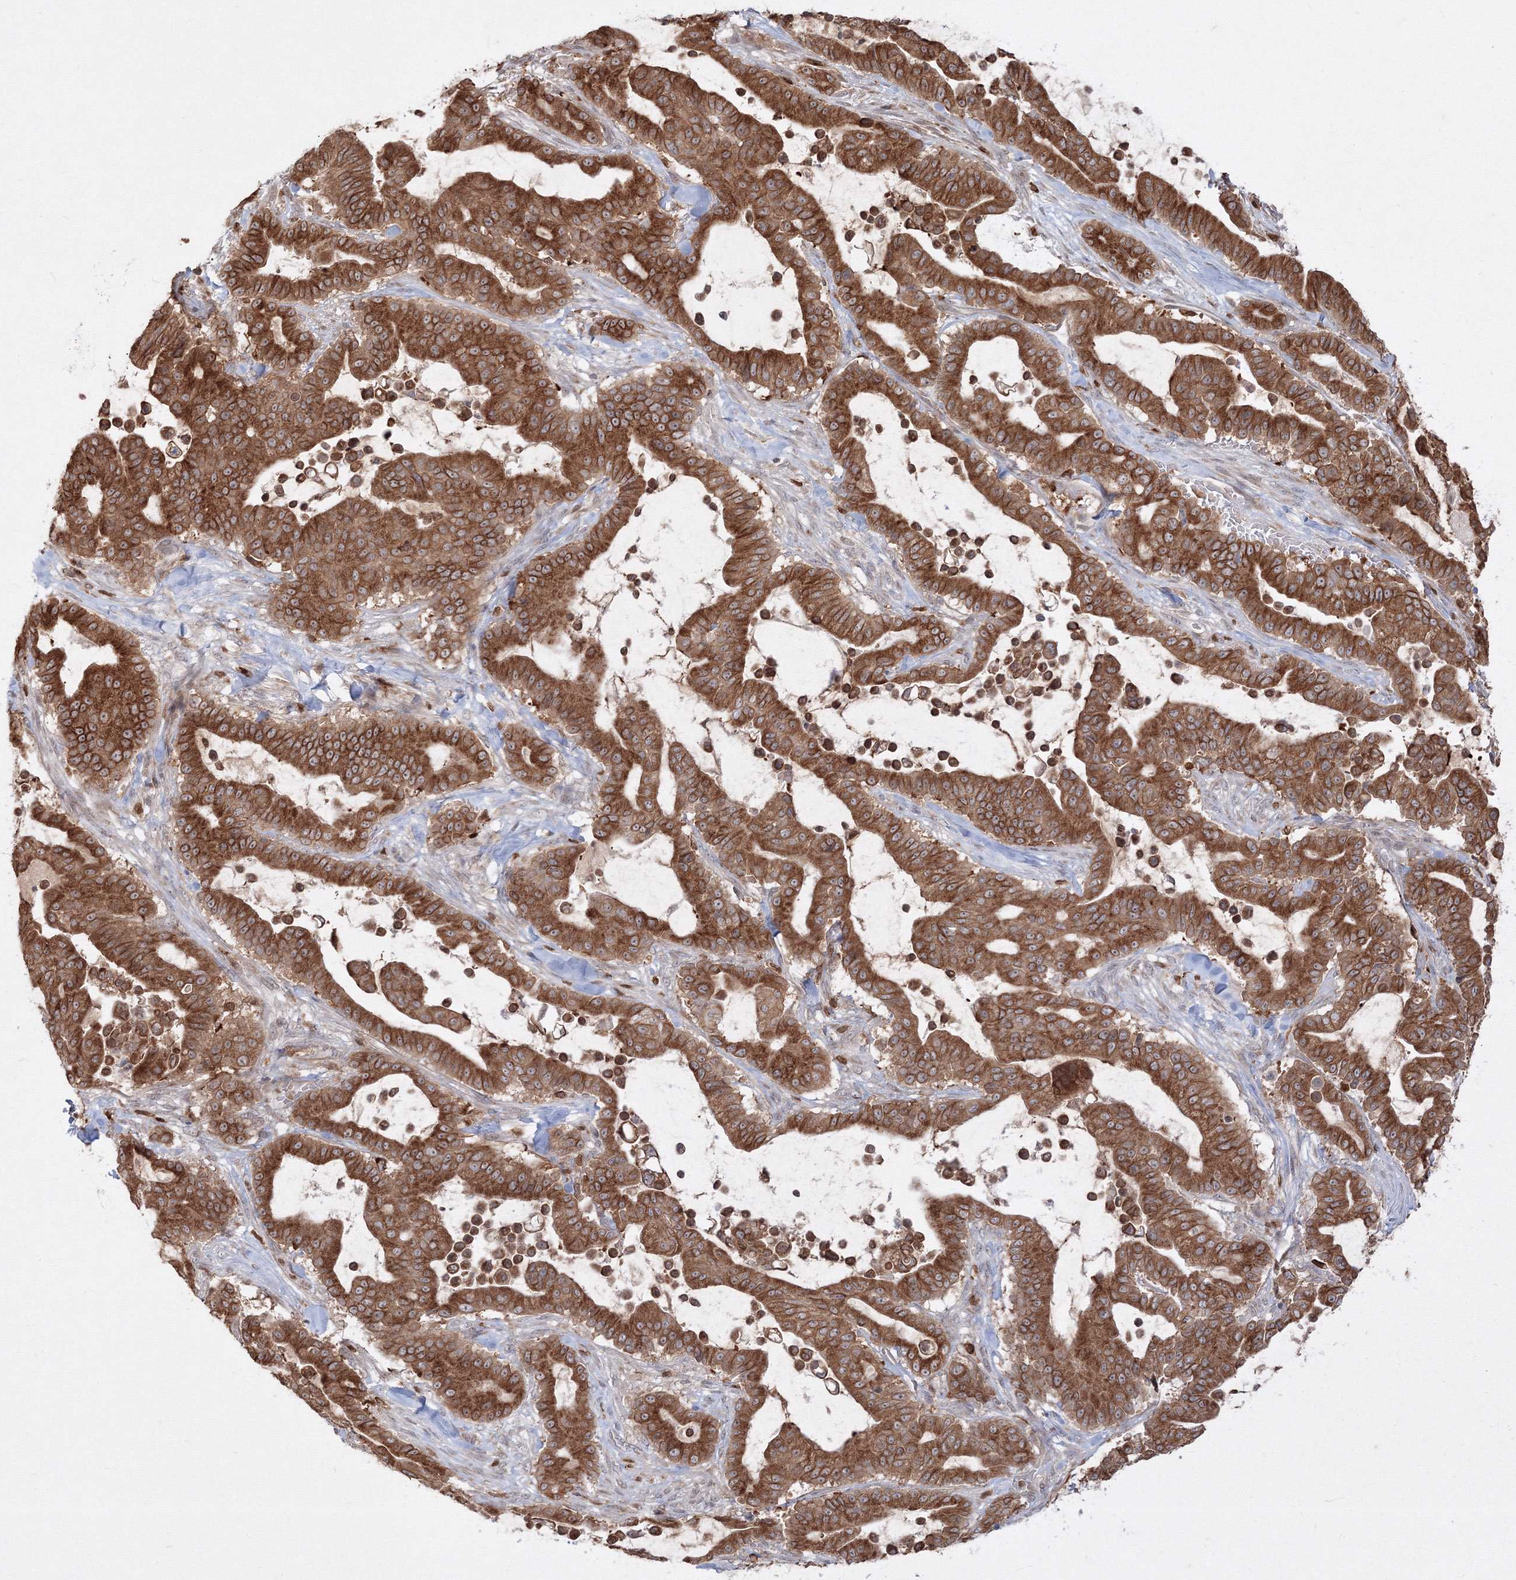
{"staining": {"intensity": "moderate", "quantity": ">75%", "location": "cytoplasmic/membranous"}, "tissue": "pancreatic cancer", "cell_type": "Tumor cells", "image_type": "cancer", "snomed": [{"axis": "morphology", "description": "Adenocarcinoma, NOS"}, {"axis": "topography", "description": "Pancreas"}], "caption": "The histopathology image displays staining of pancreatic cancer, revealing moderate cytoplasmic/membranous protein expression (brown color) within tumor cells.", "gene": "TMEM50B", "patient": {"sex": "male", "age": 63}}